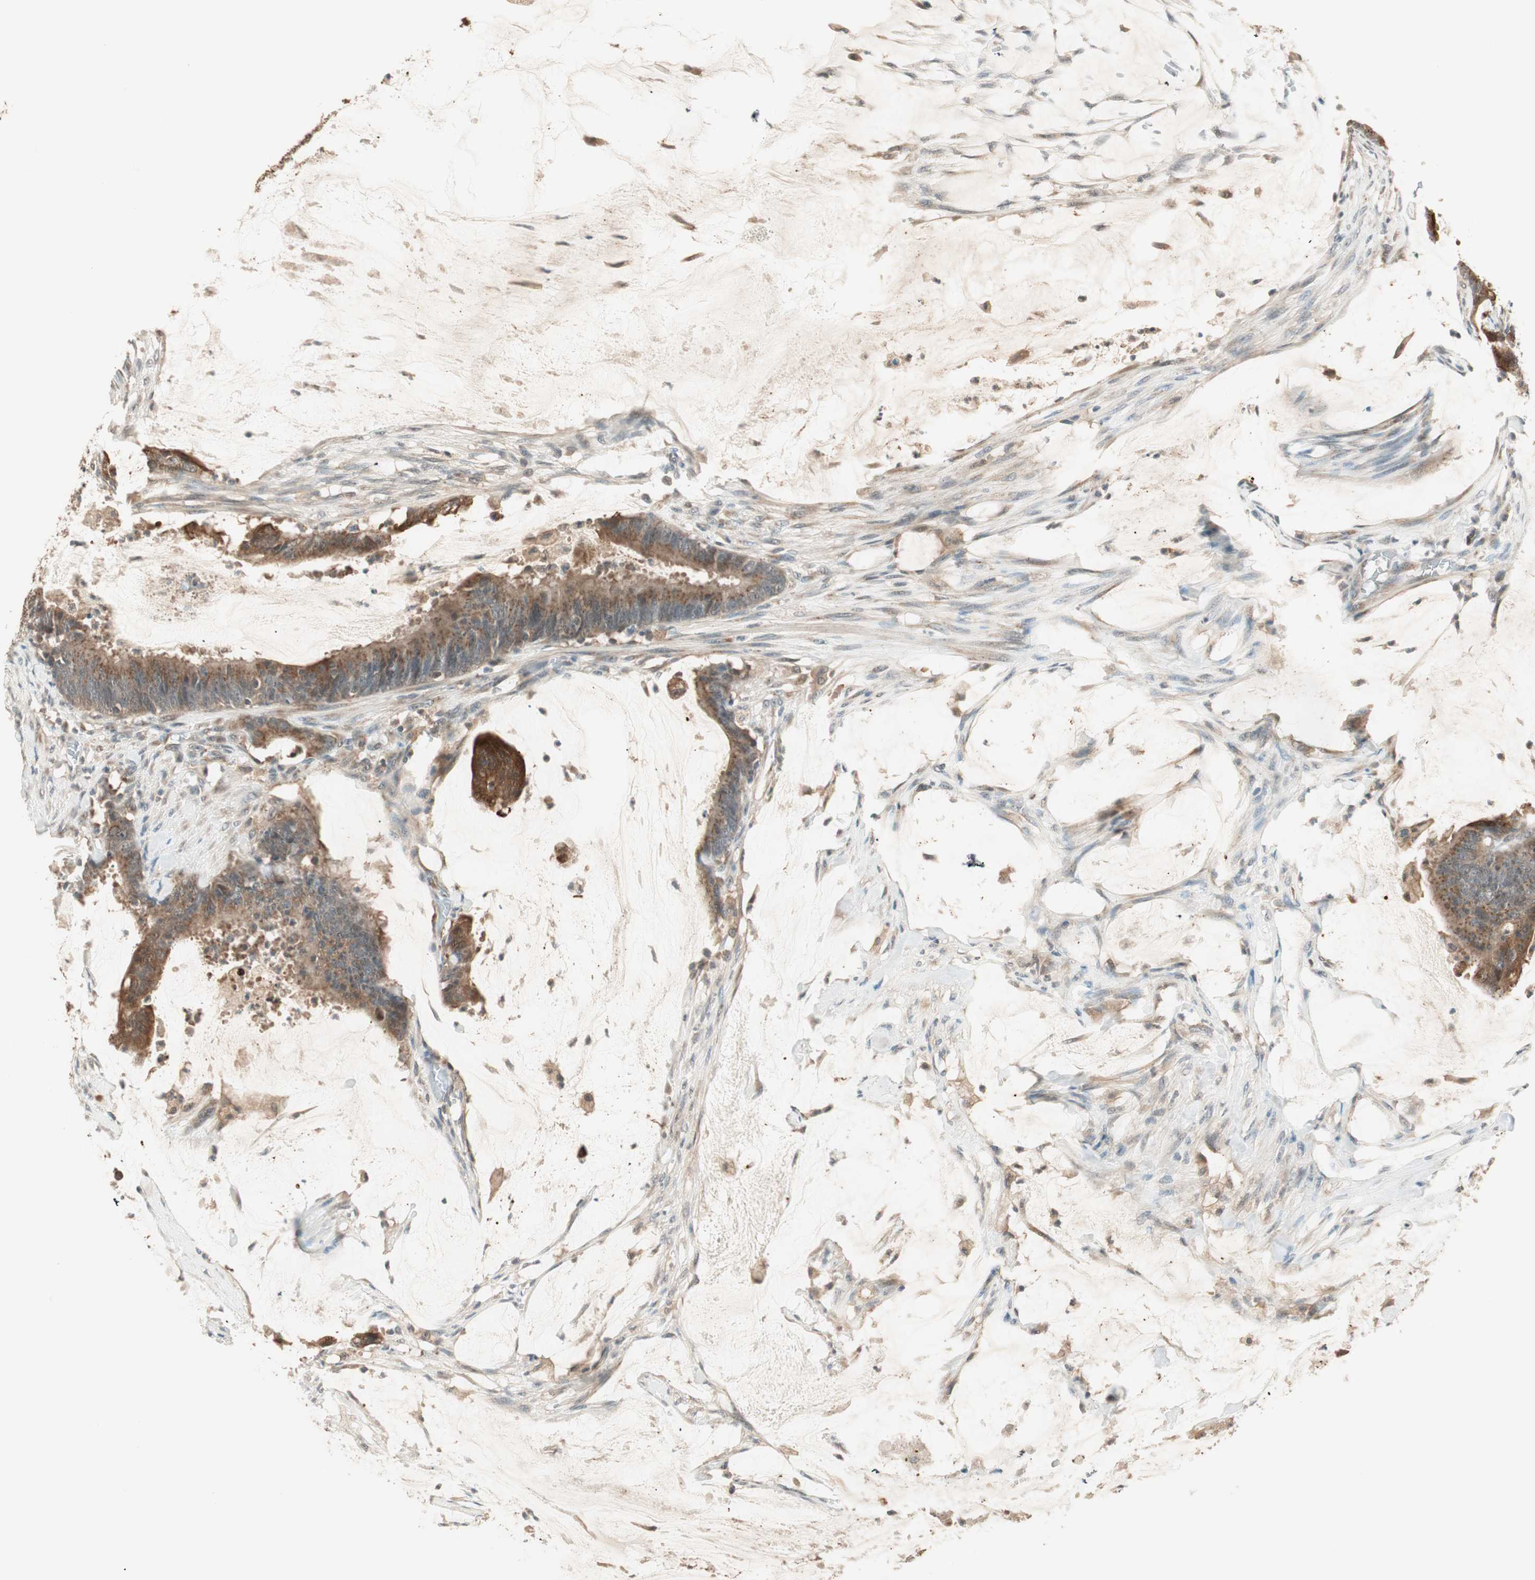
{"staining": {"intensity": "moderate", "quantity": ">75%", "location": "cytoplasmic/membranous"}, "tissue": "colorectal cancer", "cell_type": "Tumor cells", "image_type": "cancer", "snomed": [{"axis": "morphology", "description": "Adenocarcinoma, NOS"}, {"axis": "topography", "description": "Rectum"}], "caption": "High-power microscopy captured an IHC photomicrograph of colorectal cancer, revealing moderate cytoplasmic/membranous staining in approximately >75% of tumor cells.", "gene": "TRIM21", "patient": {"sex": "female", "age": 66}}